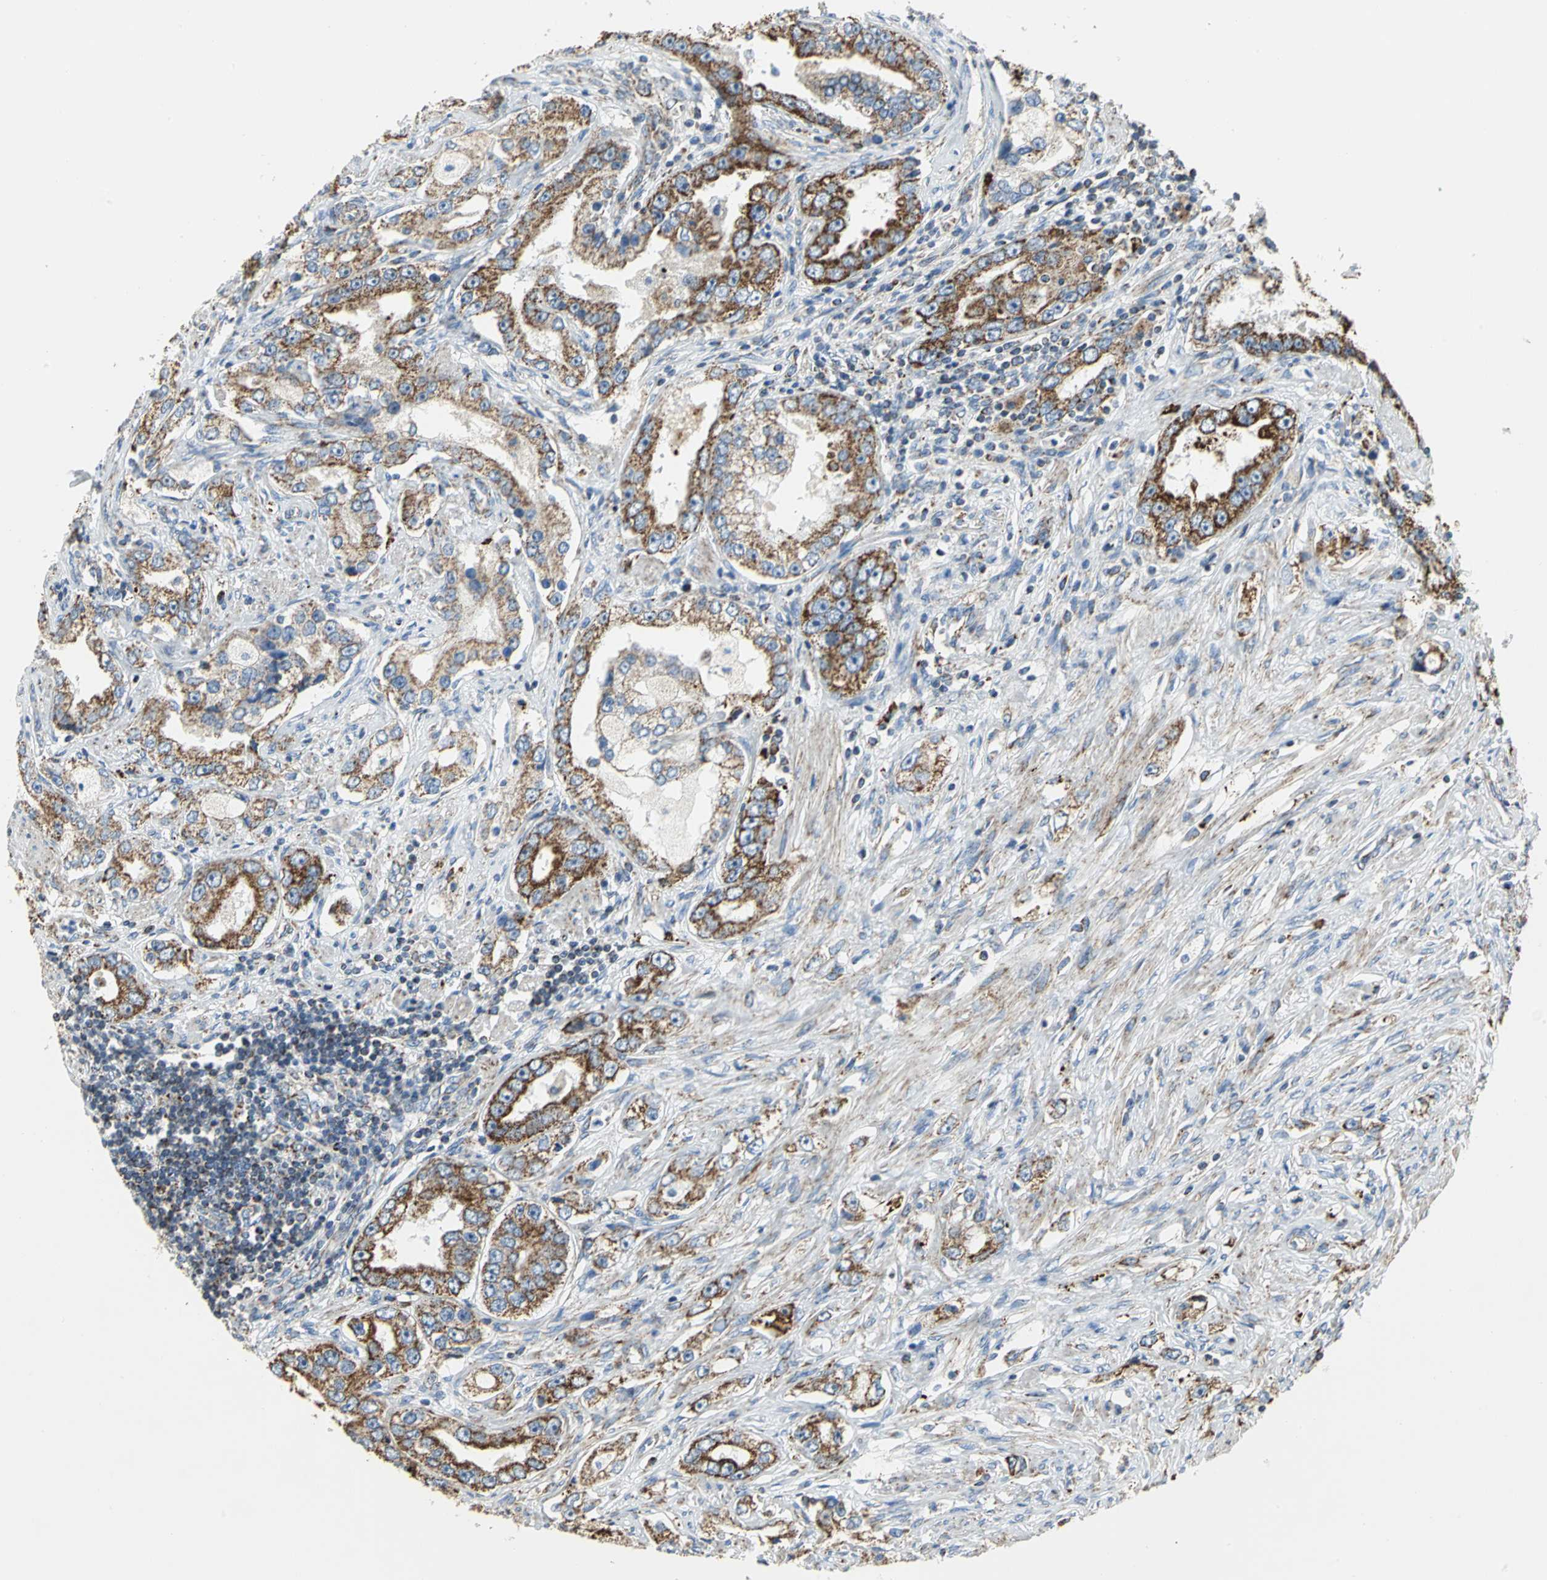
{"staining": {"intensity": "moderate", "quantity": ">75%", "location": "cytoplasmic/membranous"}, "tissue": "prostate cancer", "cell_type": "Tumor cells", "image_type": "cancer", "snomed": [{"axis": "morphology", "description": "Adenocarcinoma, High grade"}, {"axis": "topography", "description": "Prostate"}], "caption": "Protein expression by immunohistochemistry (IHC) shows moderate cytoplasmic/membranous expression in about >75% of tumor cells in prostate high-grade adenocarcinoma.", "gene": "NTRK1", "patient": {"sex": "male", "age": 63}}